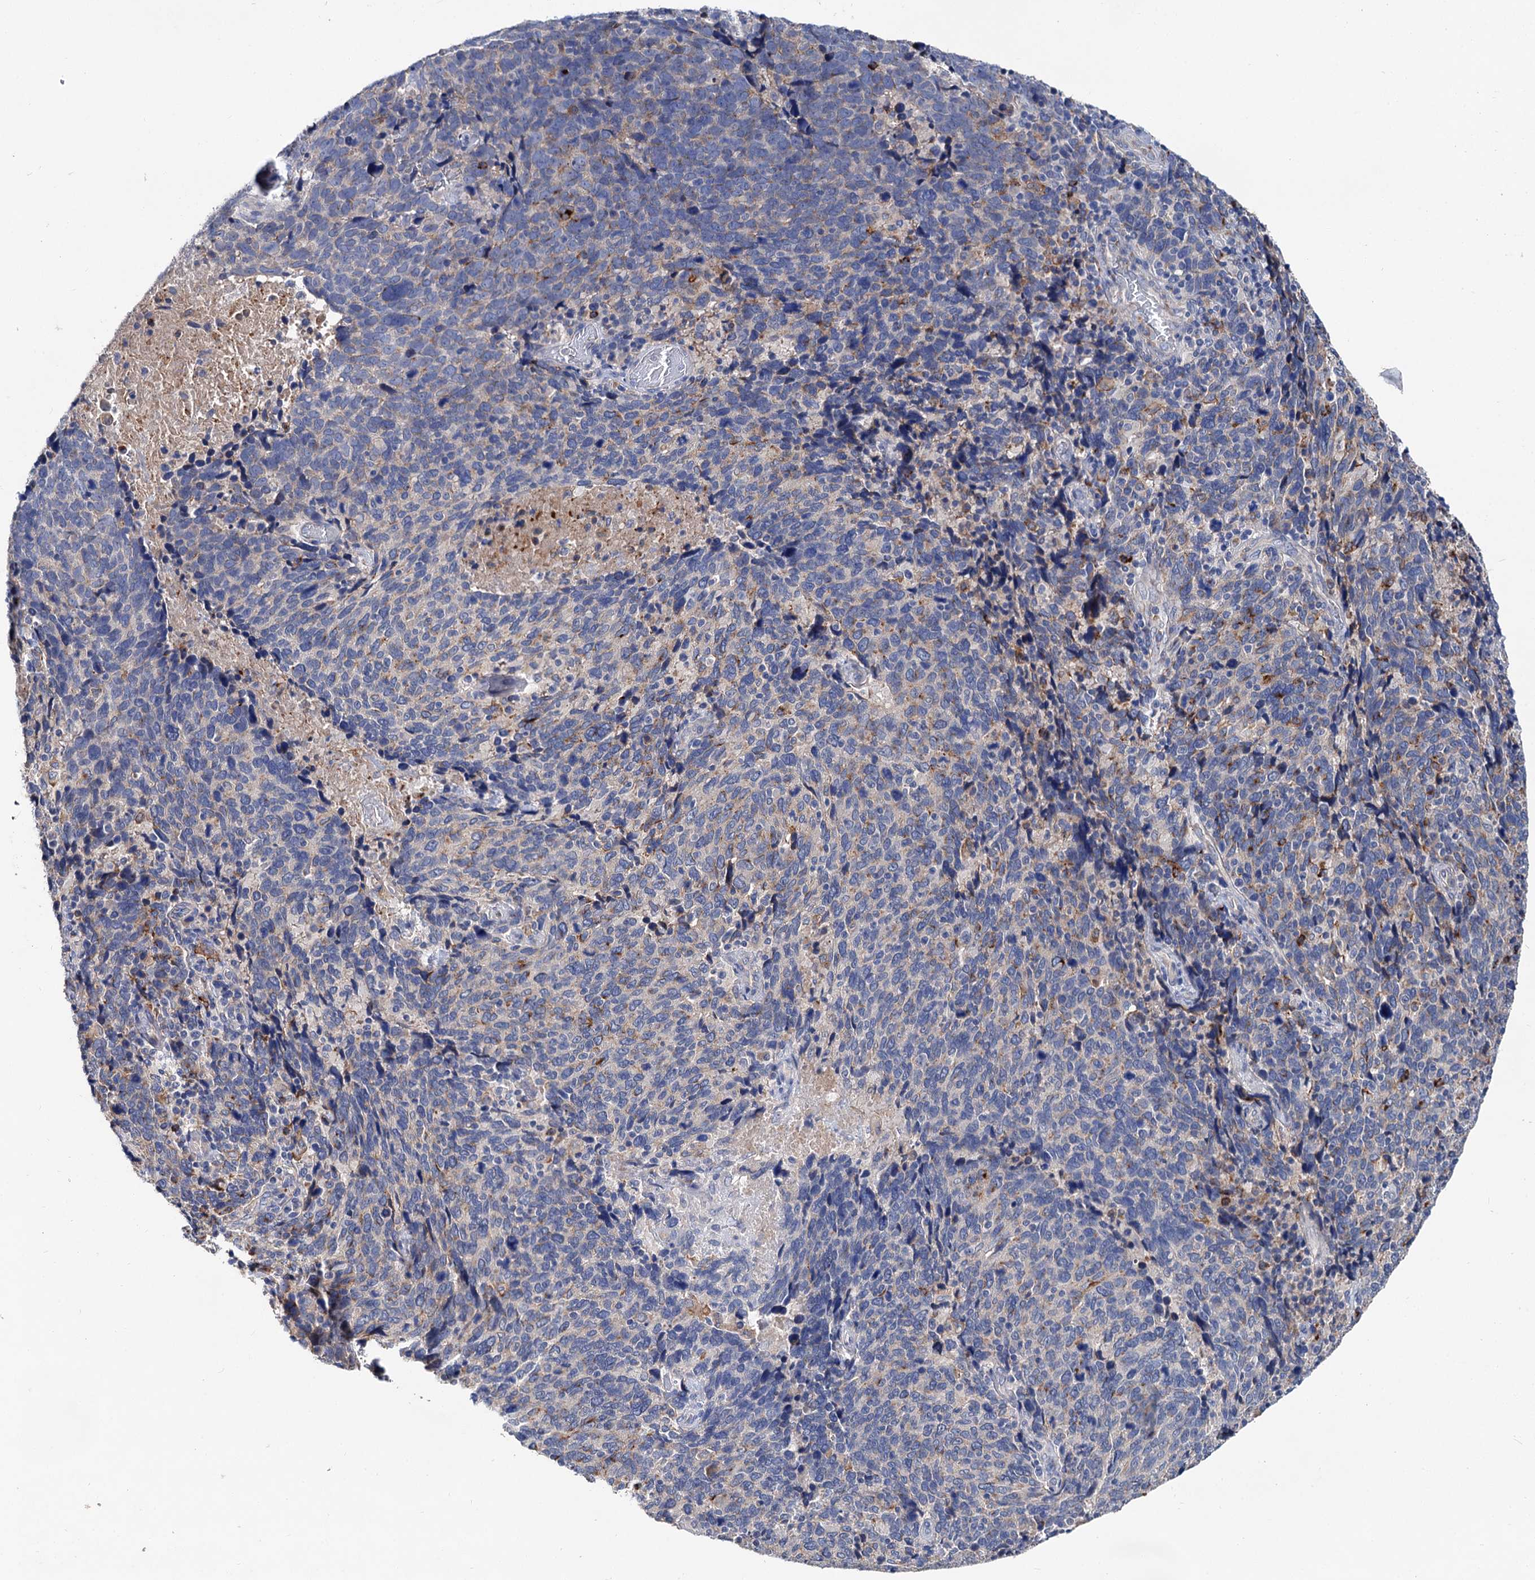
{"staining": {"intensity": "weak", "quantity": "<25%", "location": "cytoplasmic/membranous"}, "tissue": "cervical cancer", "cell_type": "Tumor cells", "image_type": "cancer", "snomed": [{"axis": "morphology", "description": "Squamous cell carcinoma, NOS"}, {"axis": "topography", "description": "Cervix"}], "caption": "IHC image of human cervical cancer stained for a protein (brown), which reveals no positivity in tumor cells. (DAB immunohistochemistry visualized using brightfield microscopy, high magnification).", "gene": "HVCN1", "patient": {"sex": "female", "age": 41}}